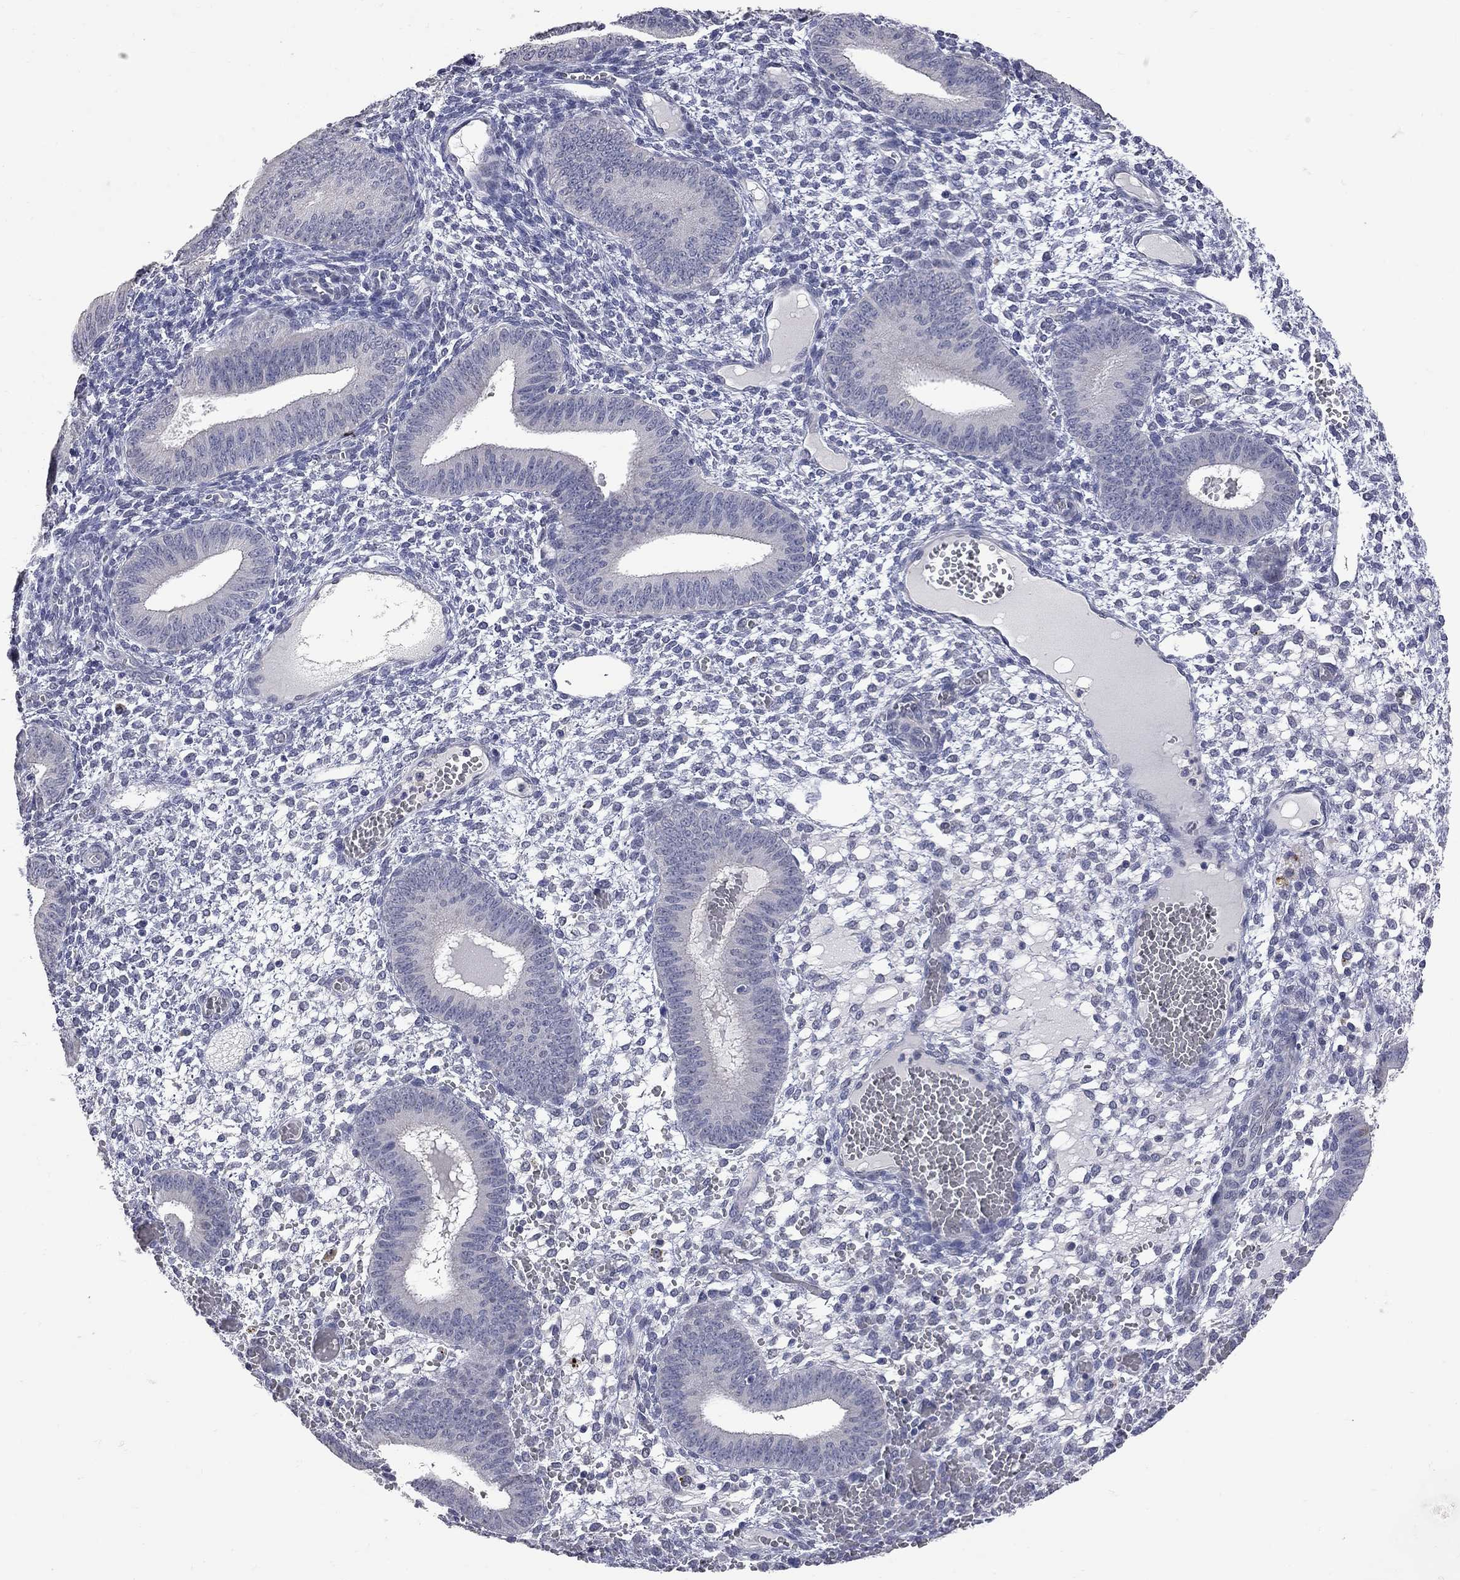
{"staining": {"intensity": "negative", "quantity": "none", "location": "none"}, "tissue": "endometrium", "cell_type": "Cells in endometrial stroma", "image_type": "normal", "snomed": [{"axis": "morphology", "description": "Normal tissue, NOS"}, {"axis": "topography", "description": "Endometrium"}], "caption": "DAB immunohistochemical staining of normal human endometrium displays no significant positivity in cells in endometrial stroma. (DAB (3,3'-diaminobenzidine) IHC visualized using brightfield microscopy, high magnification).", "gene": "NOS2", "patient": {"sex": "female", "age": 42}}